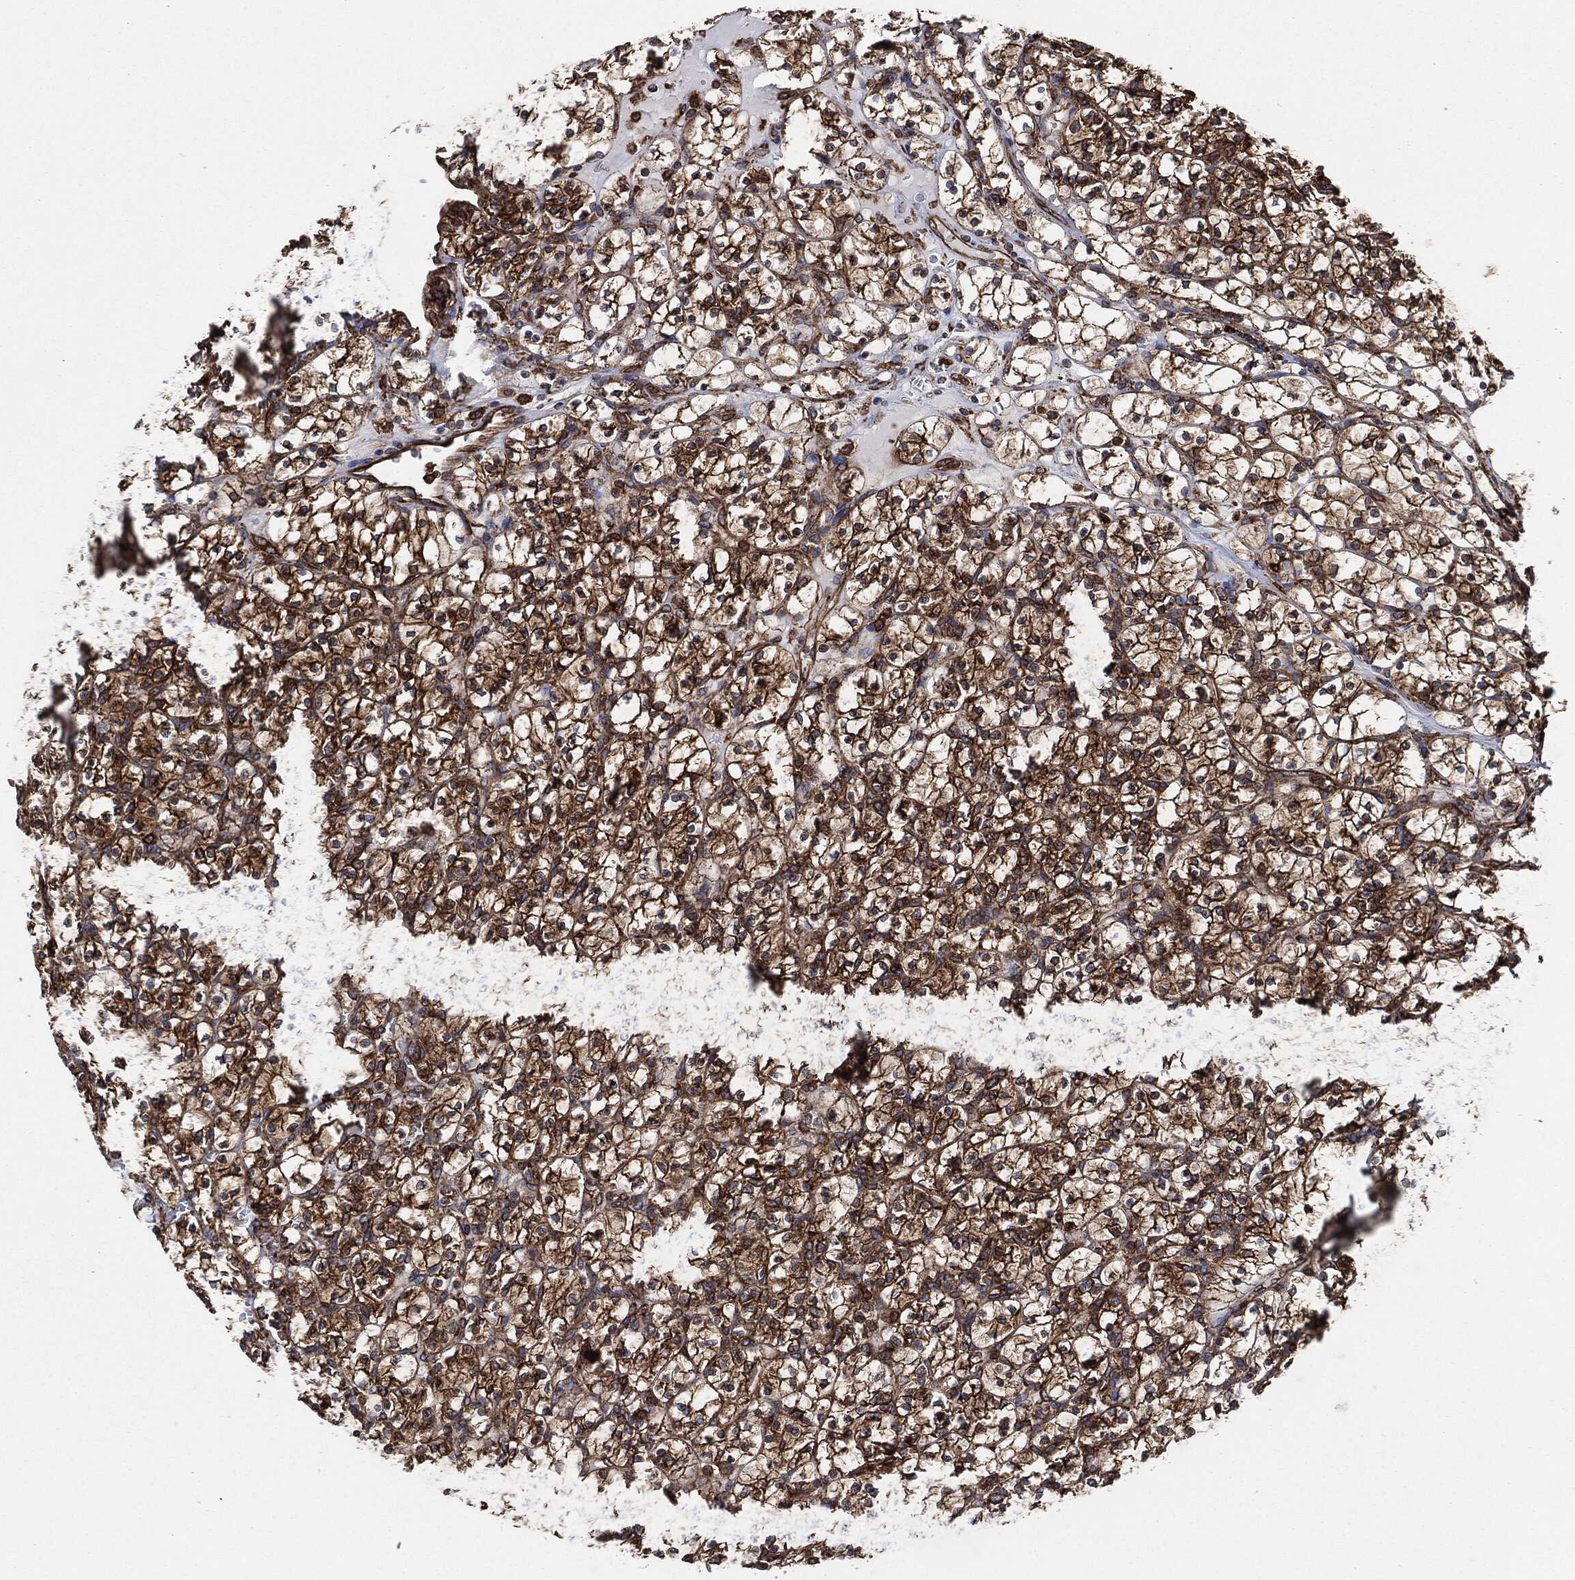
{"staining": {"intensity": "strong", "quantity": ">75%", "location": "cytoplasmic/membranous"}, "tissue": "renal cancer", "cell_type": "Tumor cells", "image_type": "cancer", "snomed": [{"axis": "morphology", "description": "Adenocarcinoma, NOS"}, {"axis": "topography", "description": "Kidney"}], "caption": "A photomicrograph of renal adenocarcinoma stained for a protein shows strong cytoplasmic/membranous brown staining in tumor cells.", "gene": "AMFR", "patient": {"sex": "female", "age": 89}}